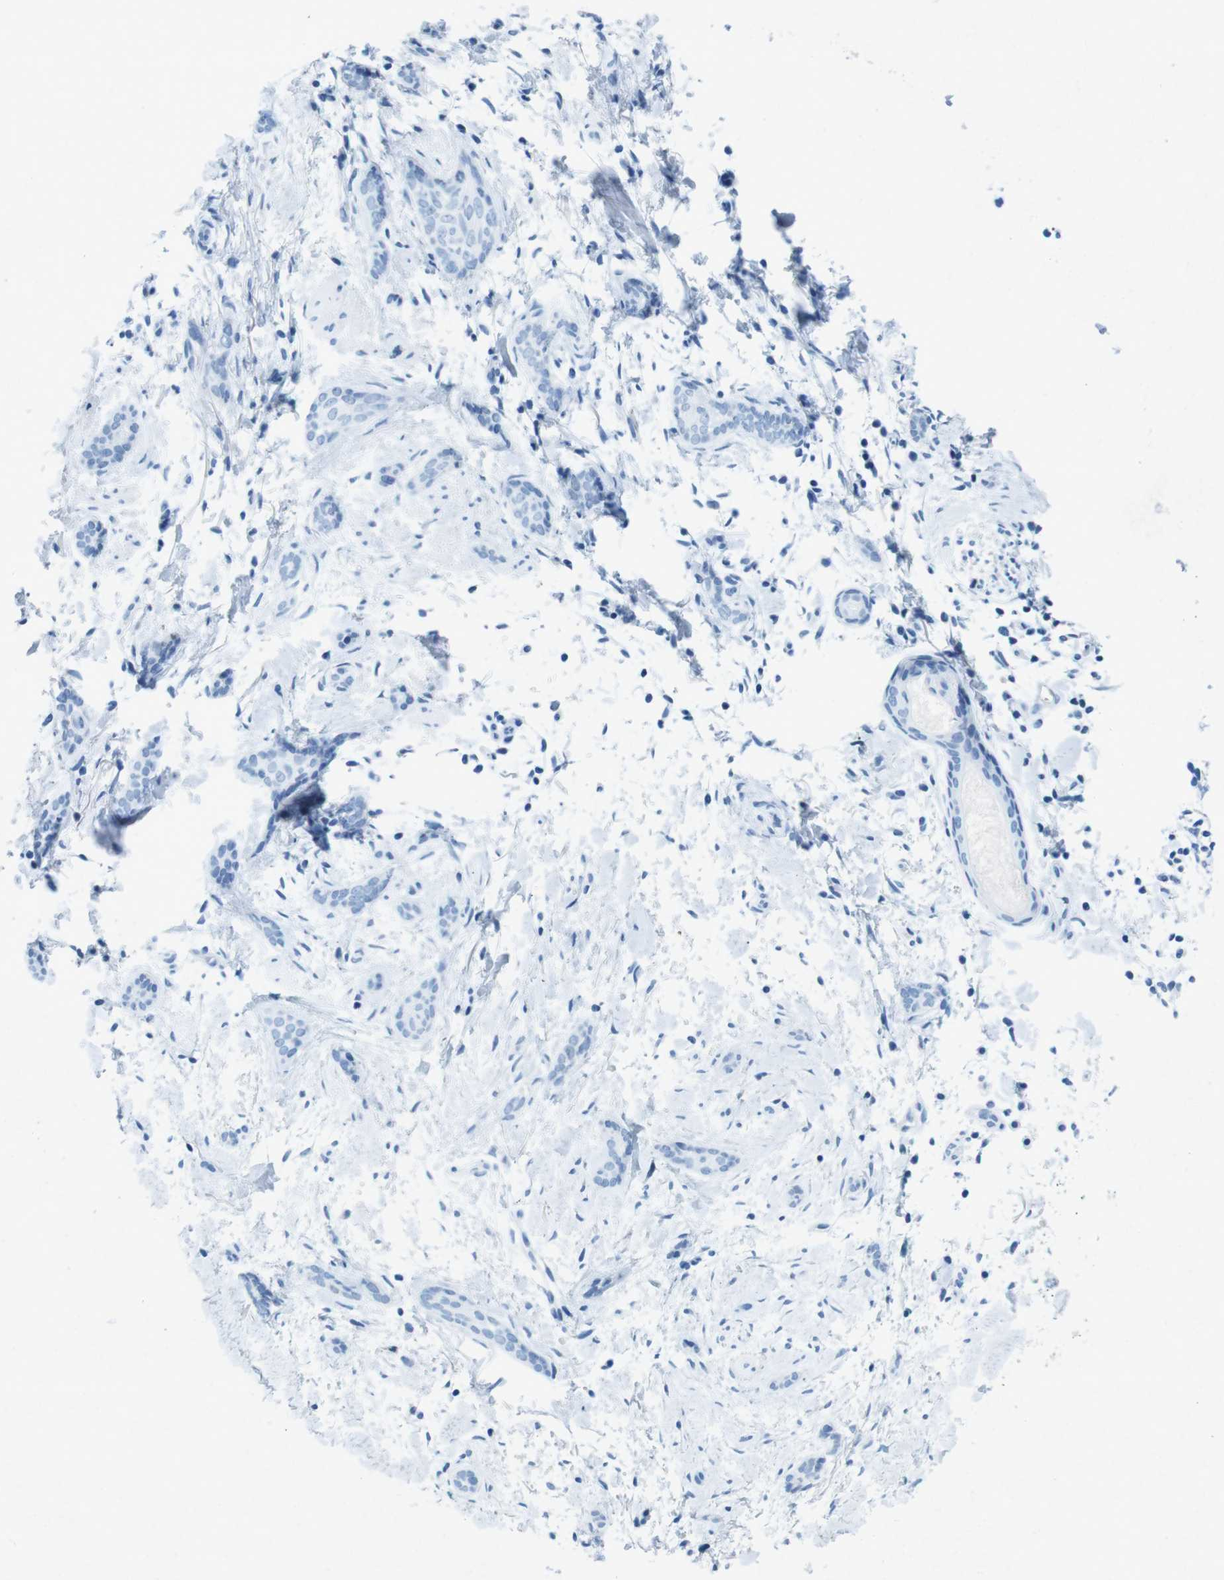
{"staining": {"intensity": "negative", "quantity": "none", "location": "none"}, "tissue": "skin cancer", "cell_type": "Tumor cells", "image_type": "cancer", "snomed": [{"axis": "morphology", "description": "Basal cell carcinoma"}, {"axis": "morphology", "description": "Adnexal tumor, benign"}, {"axis": "topography", "description": "Skin"}], "caption": "Histopathology image shows no significant protein expression in tumor cells of skin benign adnexal tumor. Brightfield microscopy of immunohistochemistry stained with DAB (3,3'-diaminobenzidine) (brown) and hematoxylin (blue), captured at high magnification.", "gene": "CTAG1B", "patient": {"sex": "female", "age": 42}}